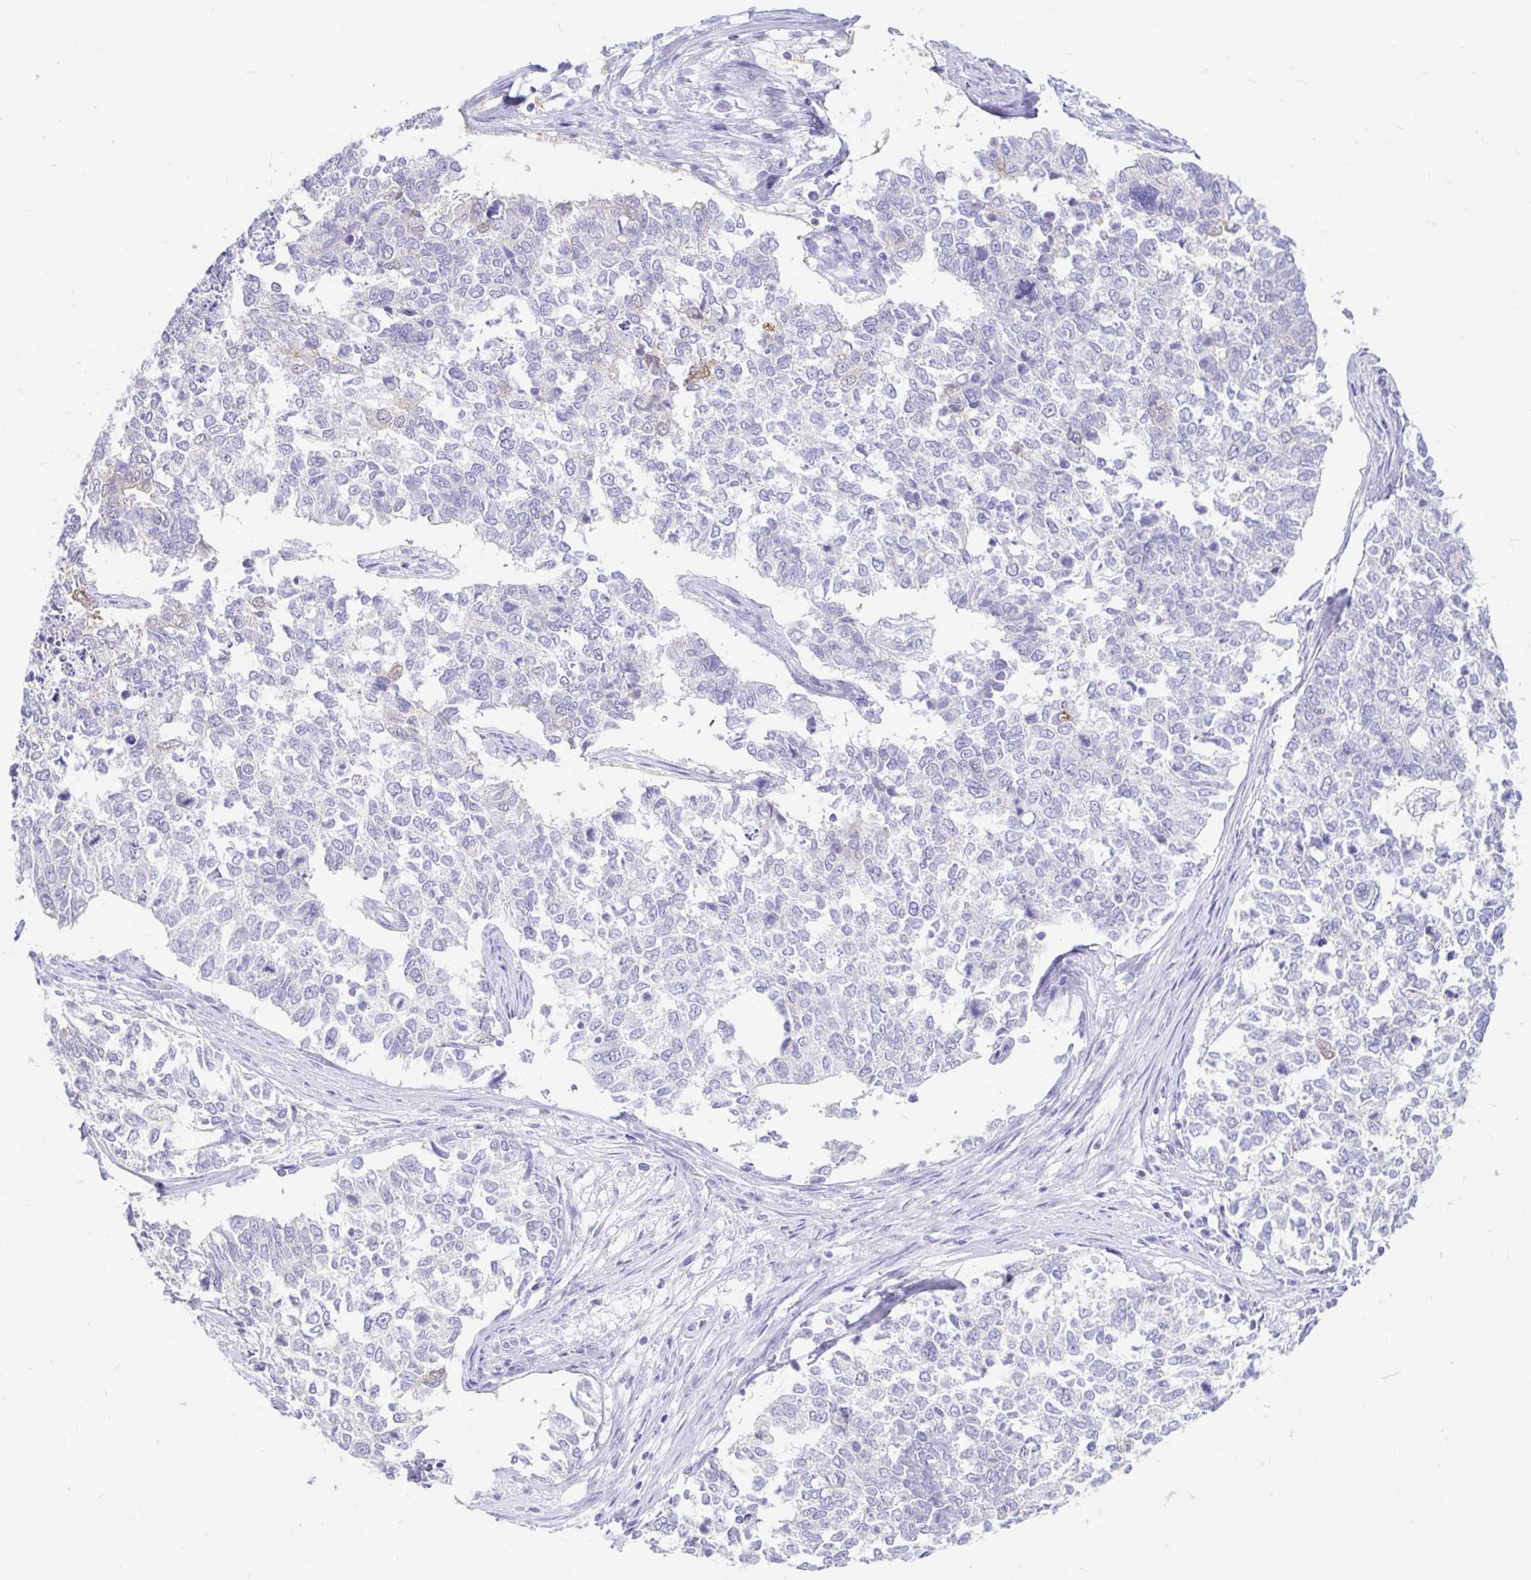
{"staining": {"intensity": "weak", "quantity": "<25%", "location": "cytoplasmic/membranous,nuclear"}, "tissue": "cervical cancer", "cell_type": "Tumor cells", "image_type": "cancer", "snomed": [{"axis": "morphology", "description": "Adenocarcinoma, NOS"}, {"axis": "topography", "description": "Cervix"}], "caption": "IHC micrograph of neoplastic tissue: human cervical cancer (adenocarcinoma) stained with DAB shows no significant protein staining in tumor cells.", "gene": "PPP1R1B", "patient": {"sex": "female", "age": 63}}